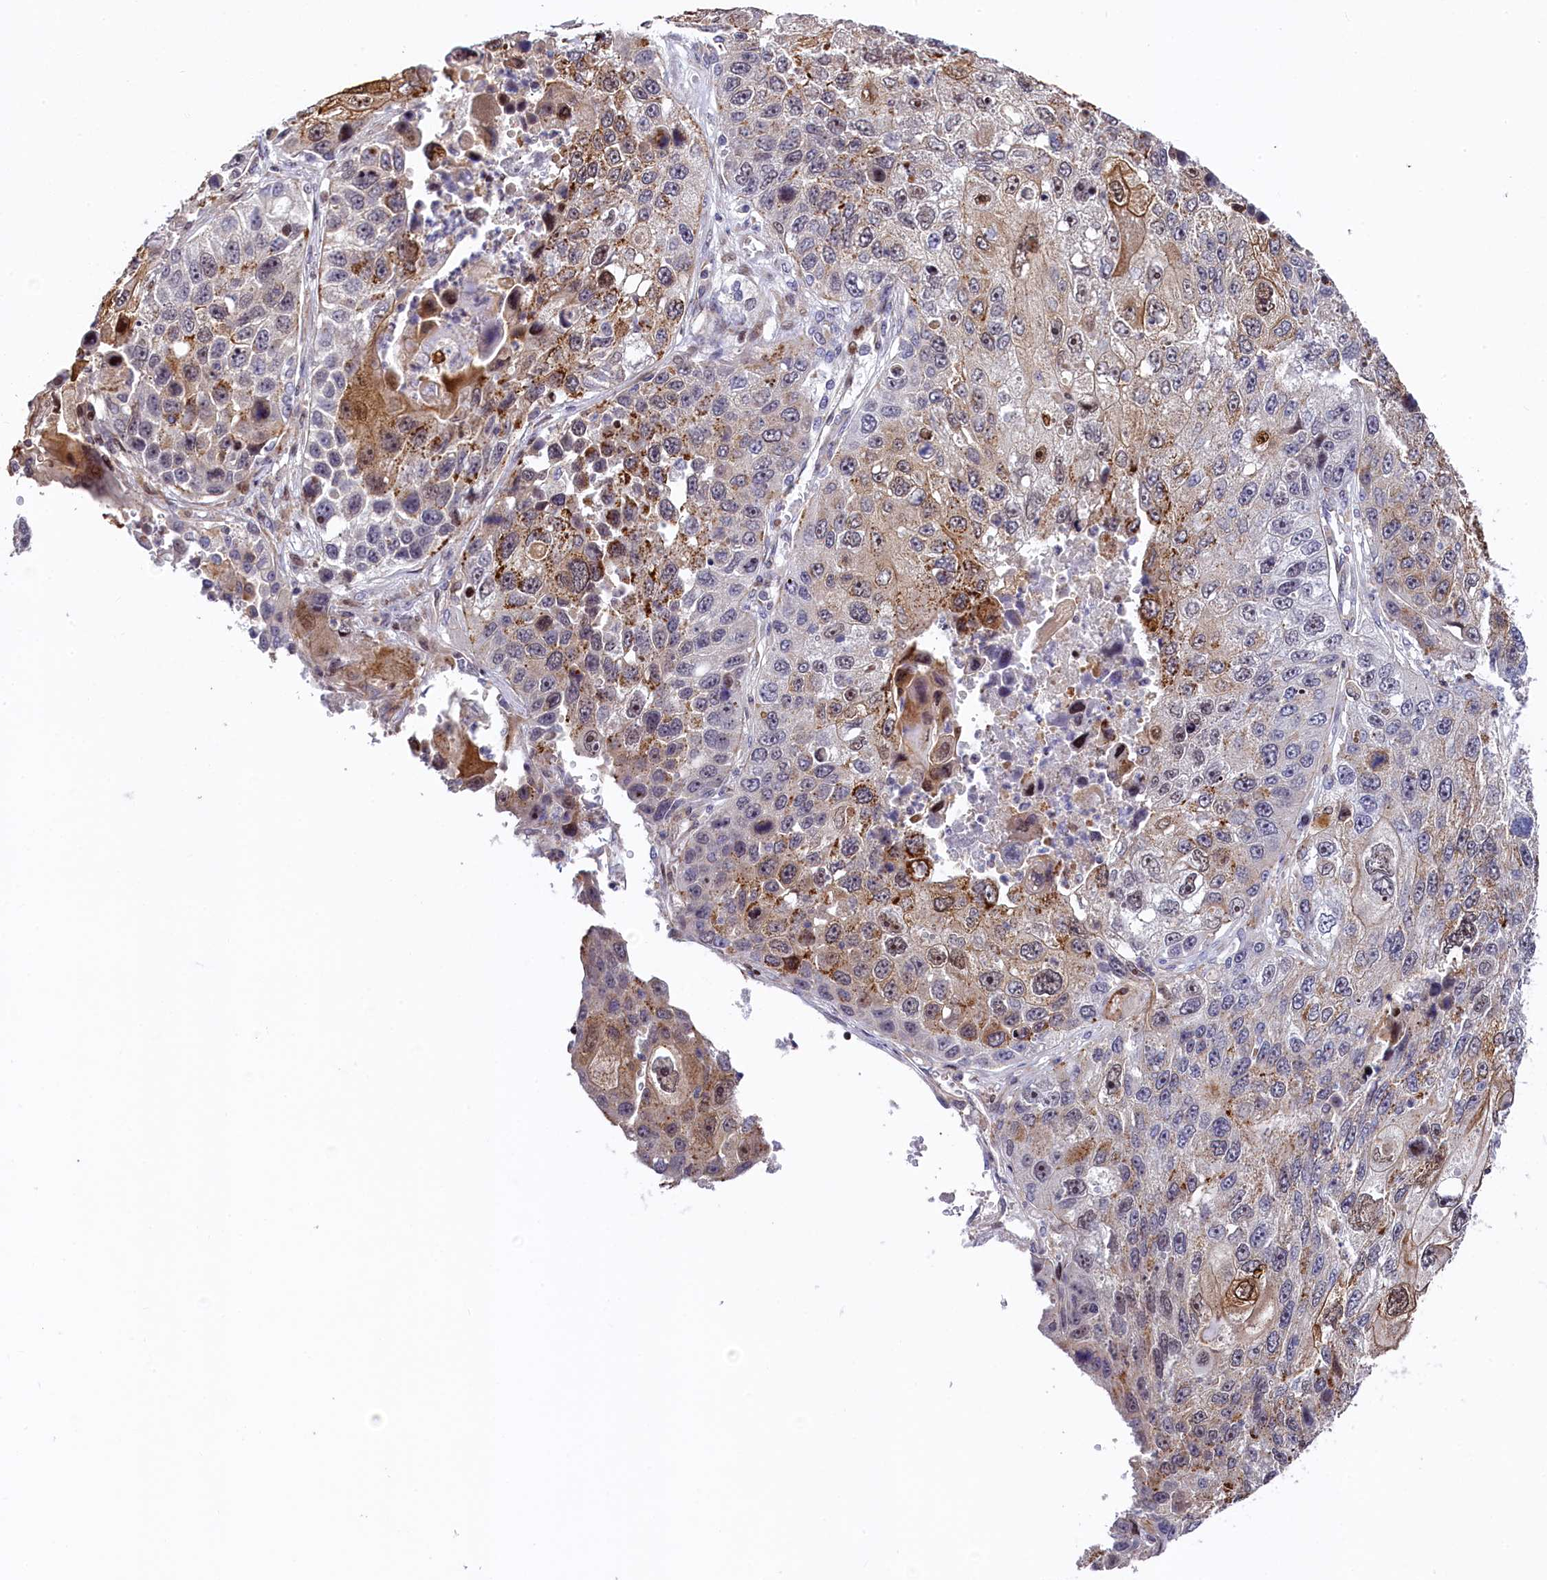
{"staining": {"intensity": "moderate", "quantity": "<25%", "location": "cytoplasmic/membranous"}, "tissue": "lung cancer", "cell_type": "Tumor cells", "image_type": "cancer", "snomed": [{"axis": "morphology", "description": "Squamous cell carcinoma, NOS"}, {"axis": "topography", "description": "Lung"}], "caption": "An image showing moderate cytoplasmic/membranous positivity in approximately <25% of tumor cells in lung cancer (squamous cell carcinoma), as visualized by brown immunohistochemical staining.", "gene": "TGDS", "patient": {"sex": "male", "age": 61}}